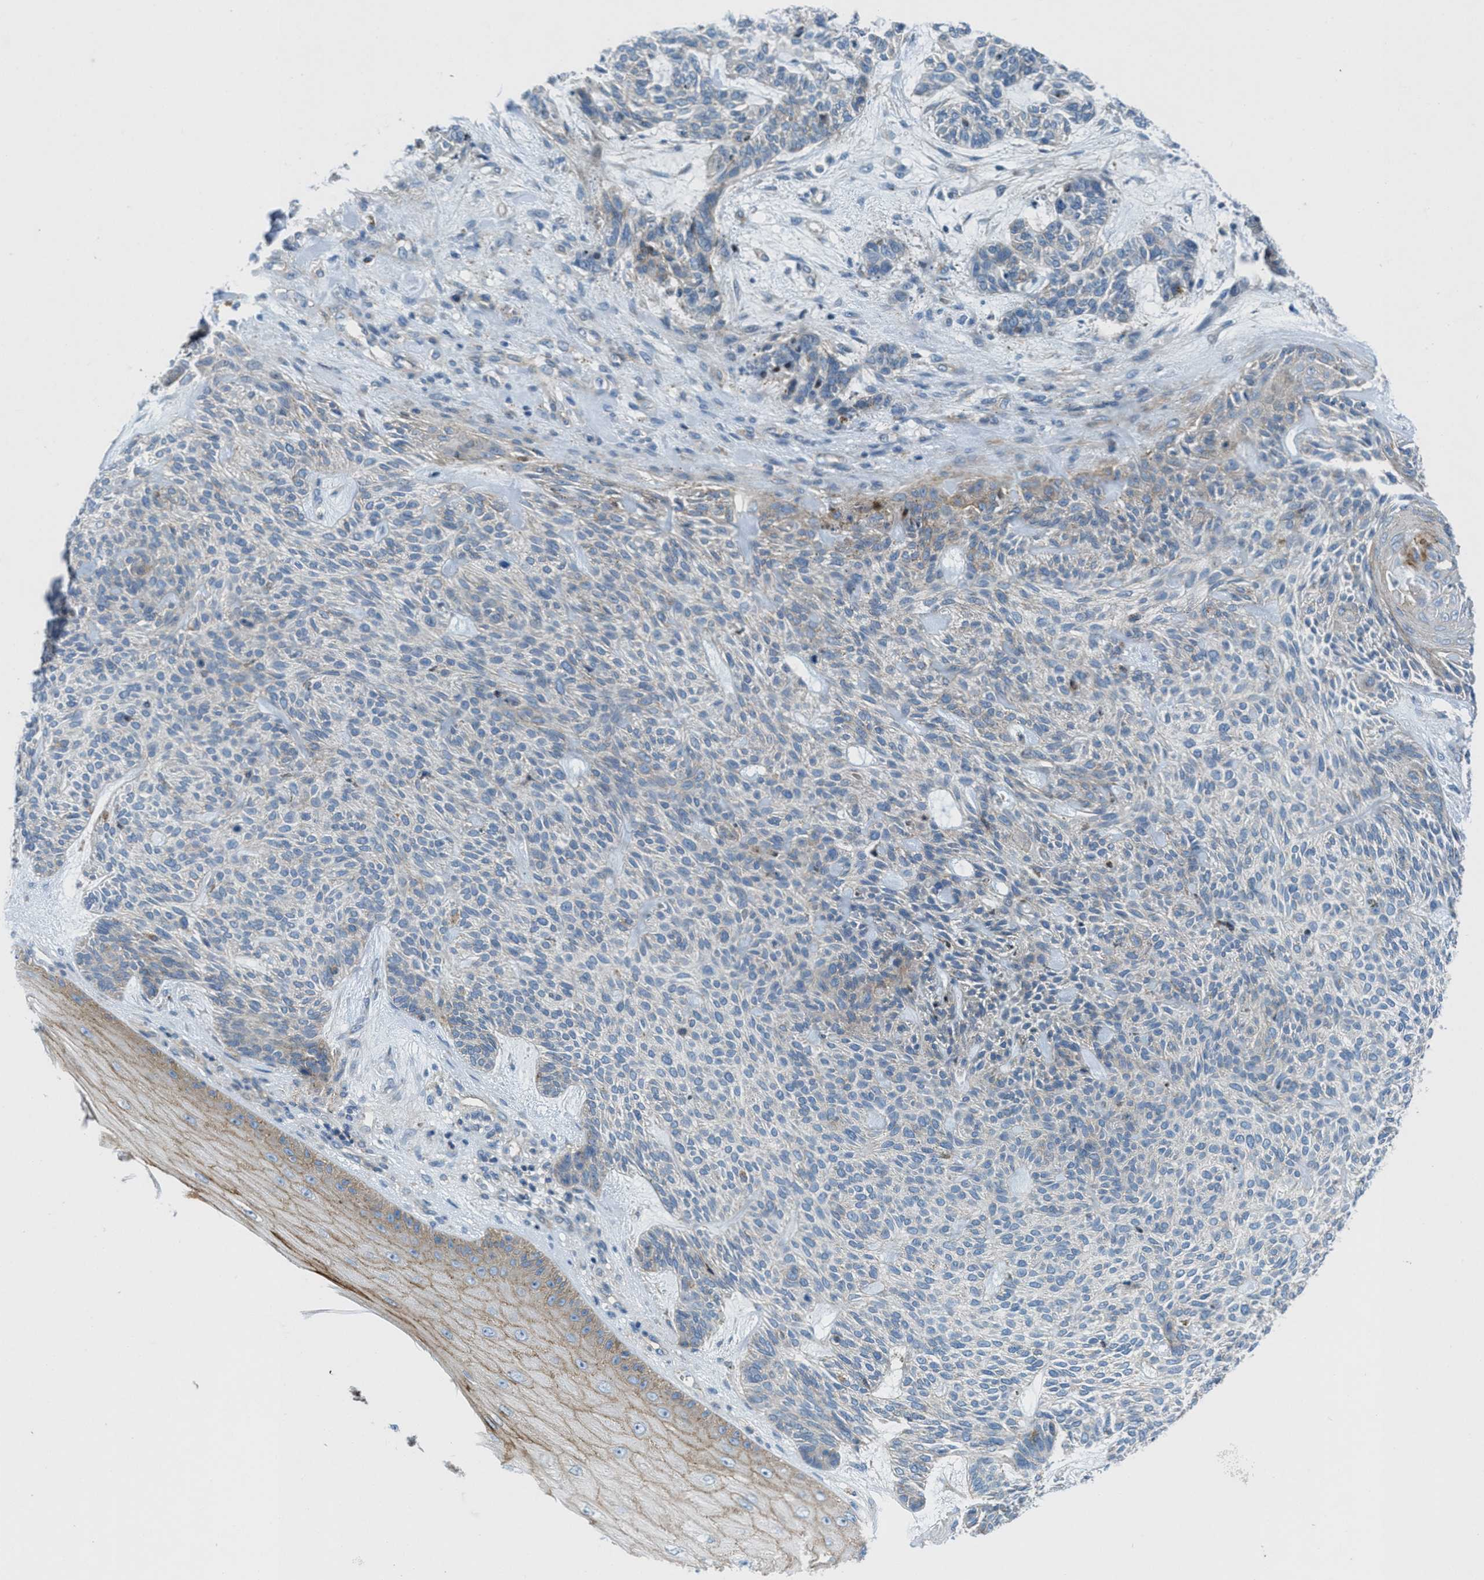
{"staining": {"intensity": "weak", "quantity": "<25%", "location": "cytoplasmic/membranous"}, "tissue": "skin cancer", "cell_type": "Tumor cells", "image_type": "cancer", "snomed": [{"axis": "morphology", "description": "Basal cell carcinoma"}, {"axis": "topography", "description": "Skin"}], "caption": "Human skin basal cell carcinoma stained for a protein using immunohistochemistry exhibits no positivity in tumor cells.", "gene": "MFSD13A", "patient": {"sex": "male", "age": 55}}